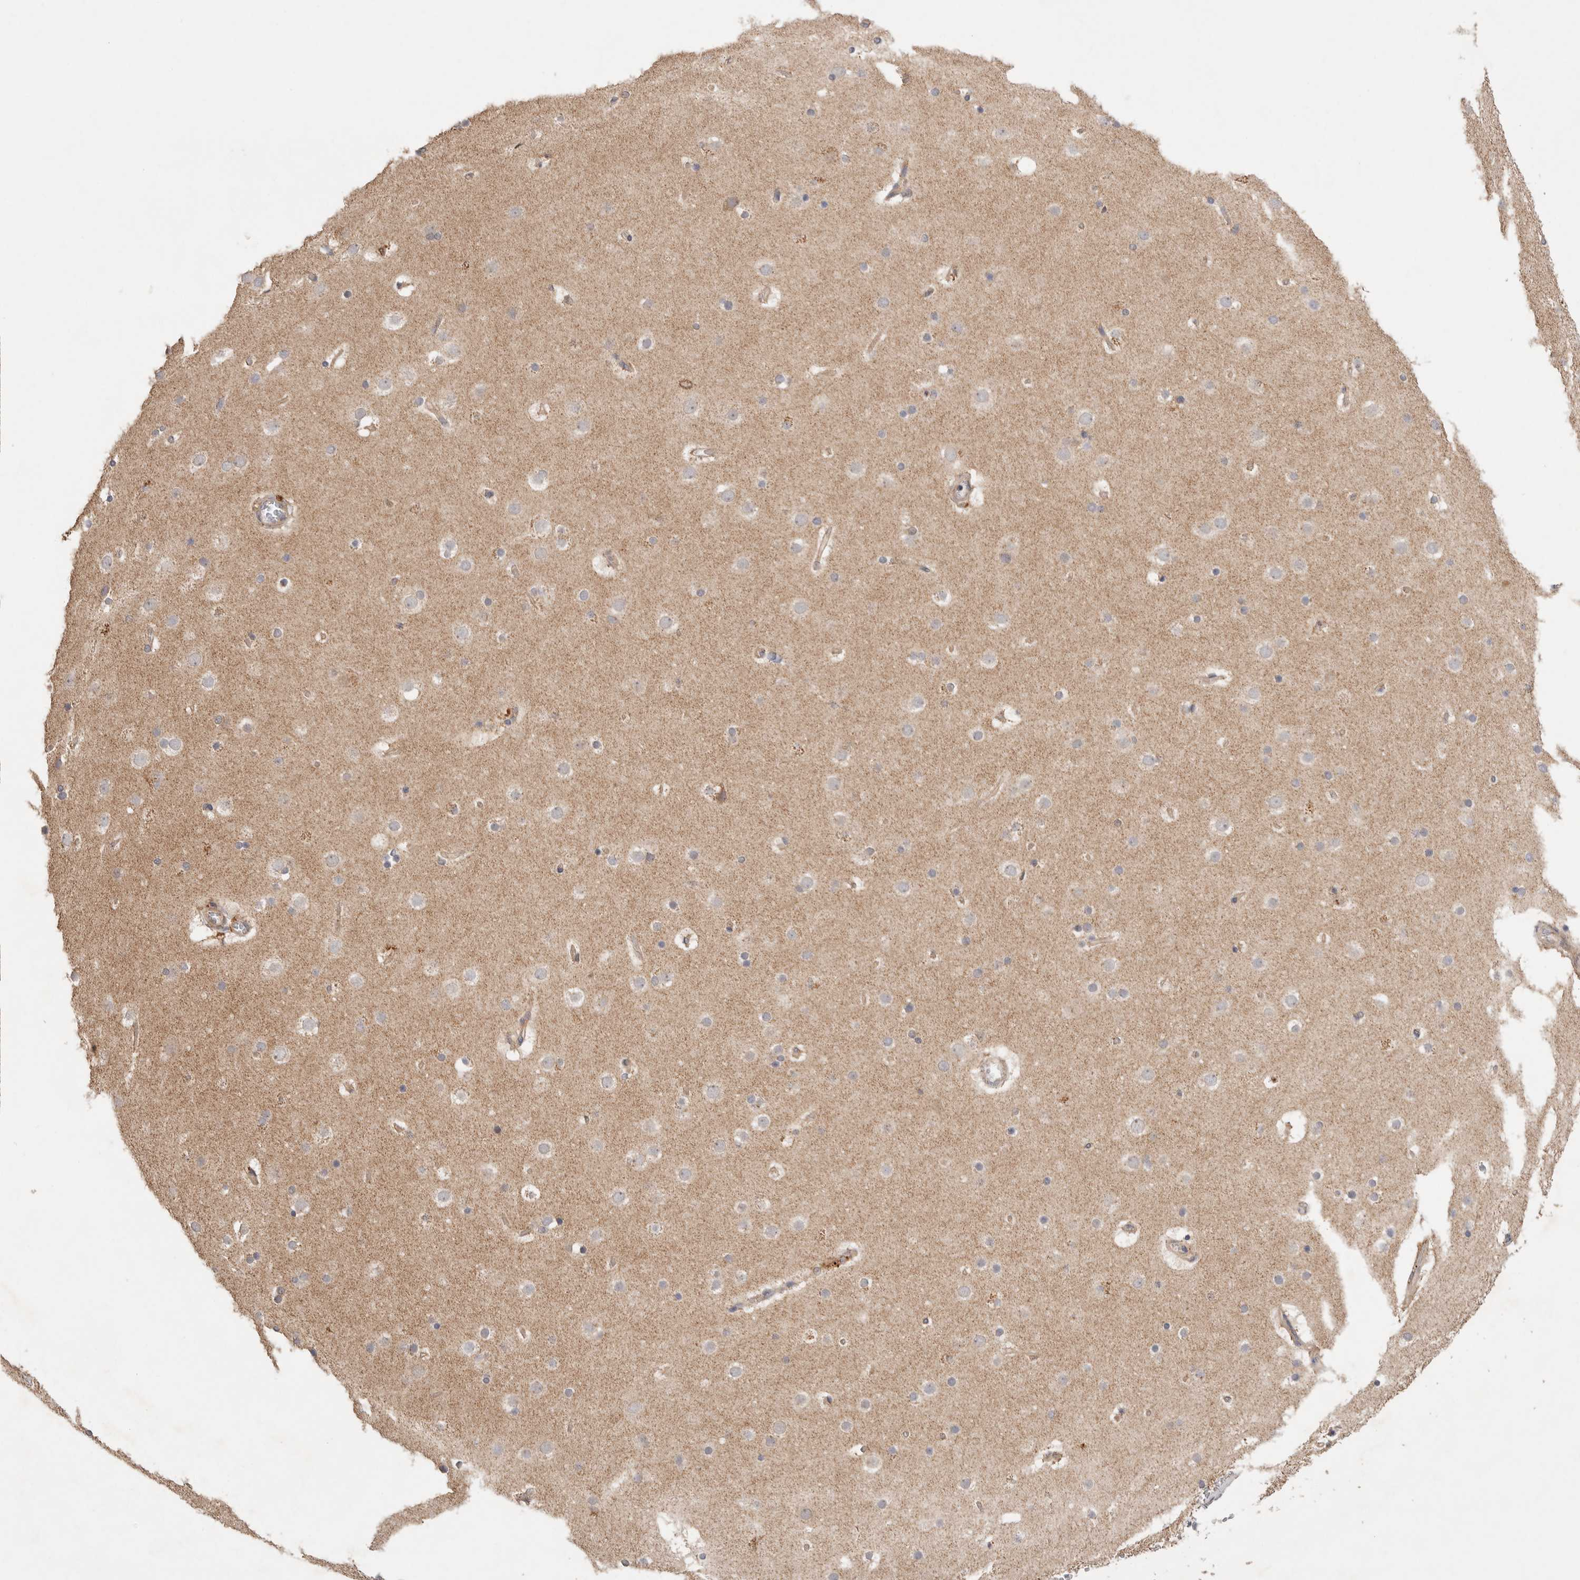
{"staining": {"intensity": "weak", "quantity": "25%-75%", "location": "cytoplasmic/membranous"}, "tissue": "cerebral cortex", "cell_type": "Endothelial cells", "image_type": "normal", "snomed": [{"axis": "morphology", "description": "Normal tissue, NOS"}, {"axis": "topography", "description": "Cerebral cortex"}], "caption": "The image shows a brown stain indicating the presence of a protein in the cytoplasmic/membranous of endothelial cells in cerebral cortex. The staining was performed using DAB (3,3'-diaminobenzidine) to visualize the protein expression in brown, while the nuclei were stained in blue with hematoxylin (Magnification: 20x).", "gene": "C8orf44", "patient": {"sex": "male", "age": 57}}